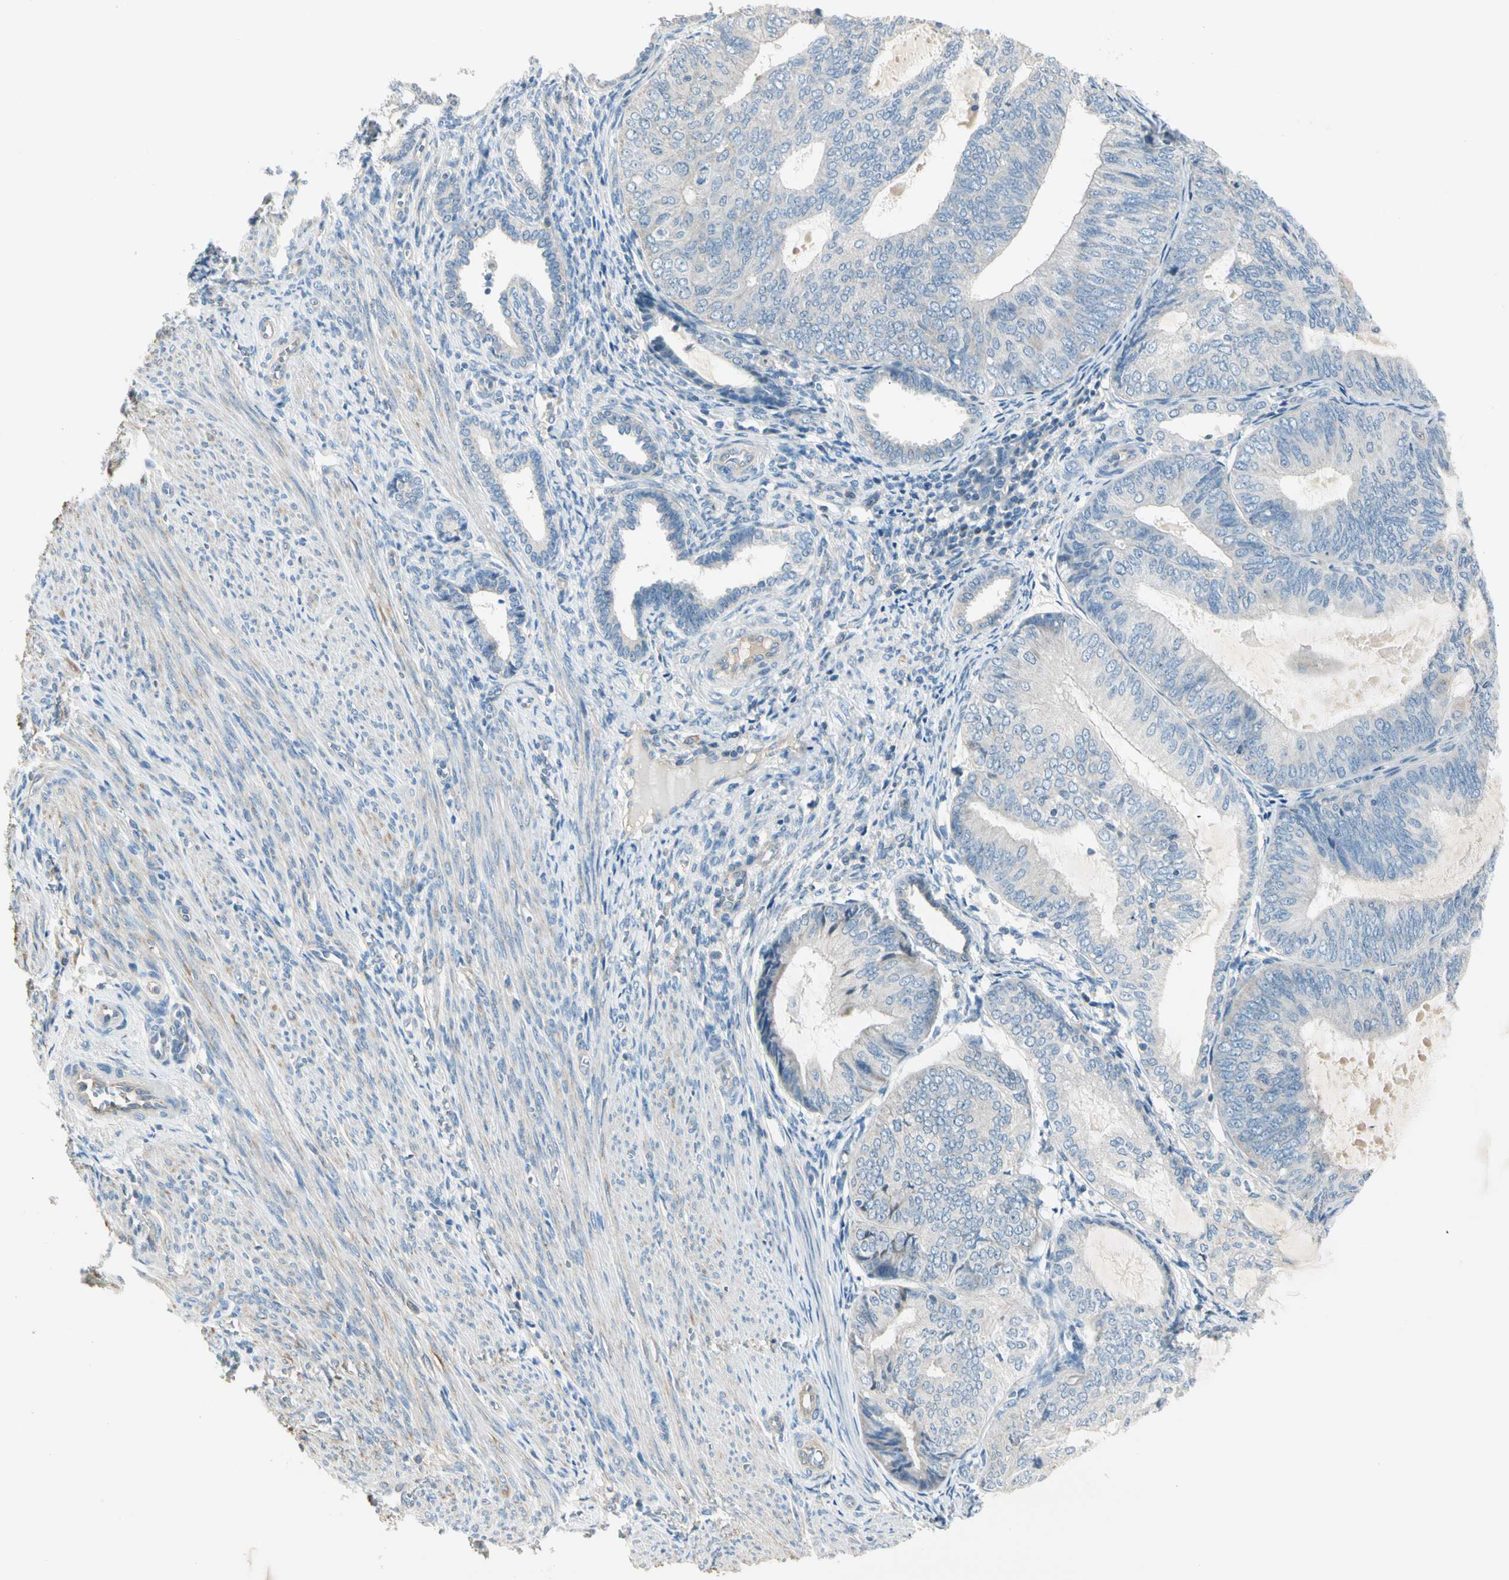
{"staining": {"intensity": "negative", "quantity": "none", "location": "none"}, "tissue": "endometrial cancer", "cell_type": "Tumor cells", "image_type": "cancer", "snomed": [{"axis": "morphology", "description": "Adenocarcinoma, NOS"}, {"axis": "topography", "description": "Endometrium"}], "caption": "Photomicrograph shows no protein positivity in tumor cells of endometrial adenocarcinoma tissue.", "gene": "GPR153", "patient": {"sex": "female", "age": 81}}